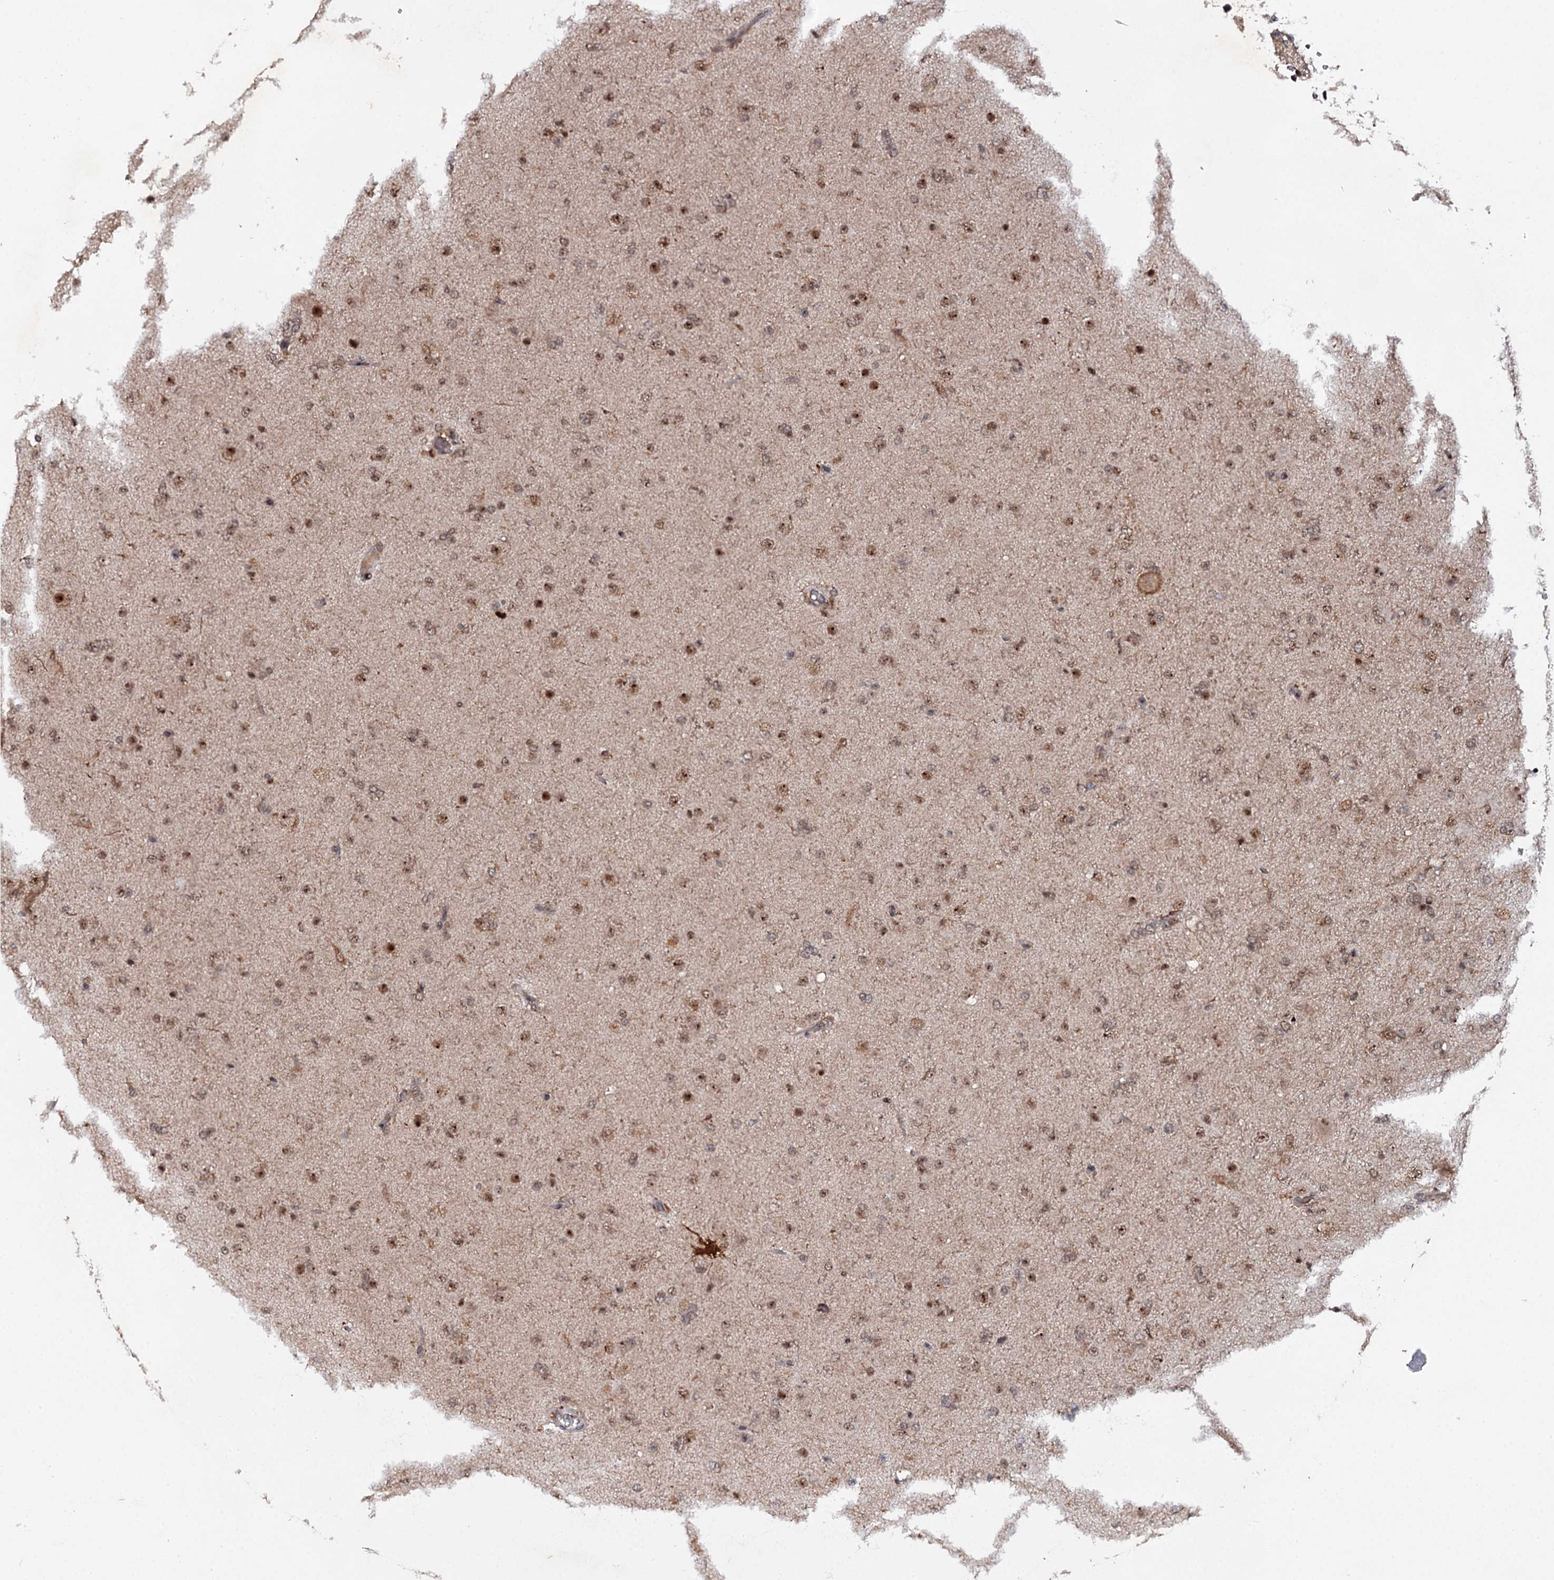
{"staining": {"intensity": "moderate", "quantity": ">75%", "location": "nuclear"}, "tissue": "glioma", "cell_type": "Tumor cells", "image_type": "cancer", "snomed": [{"axis": "morphology", "description": "Glioma, malignant, Low grade"}, {"axis": "topography", "description": "Brain"}], "caption": "Protein expression analysis of human glioma reveals moderate nuclear staining in about >75% of tumor cells. Using DAB (brown) and hematoxylin (blue) stains, captured at high magnification using brightfield microscopy.", "gene": "BUD13", "patient": {"sex": "male", "age": 65}}